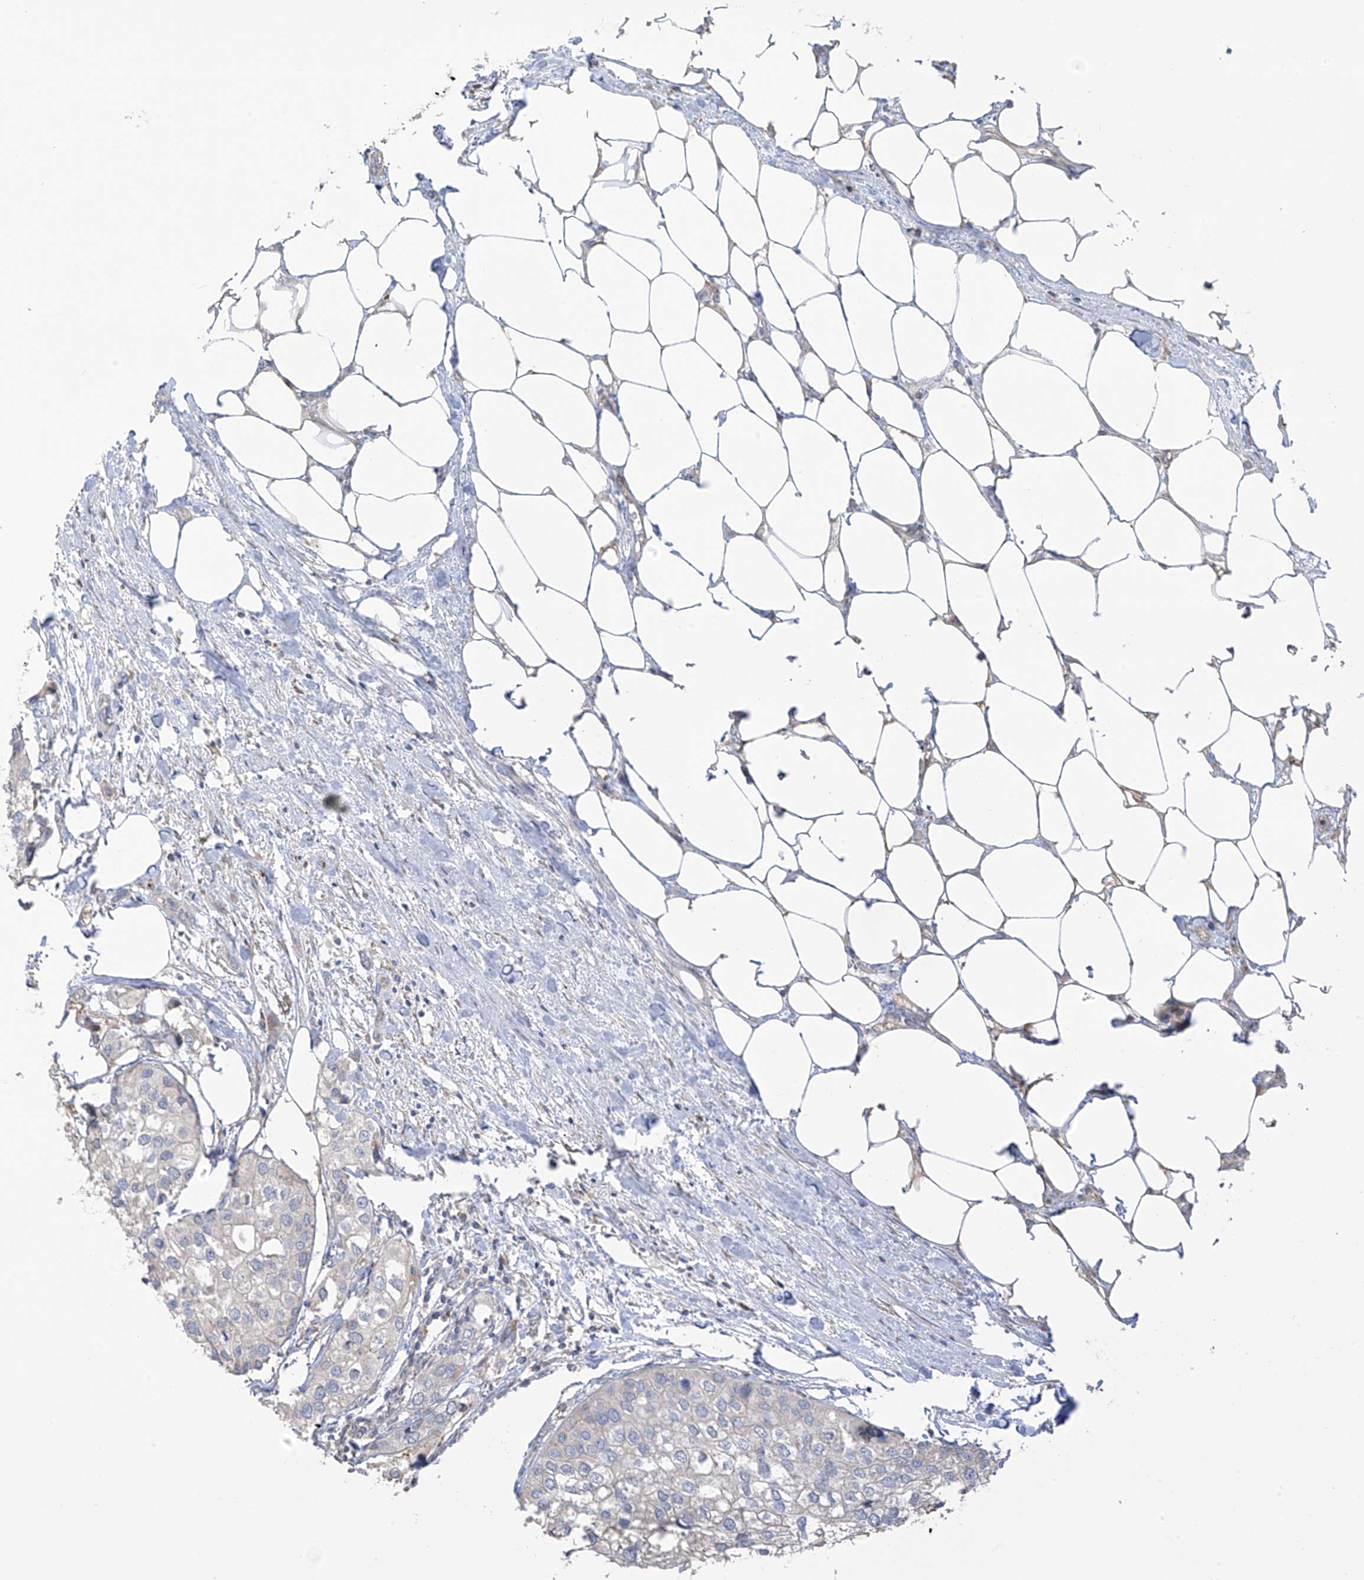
{"staining": {"intensity": "negative", "quantity": "none", "location": "none"}, "tissue": "urothelial cancer", "cell_type": "Tumor cells", "image_type": "cancer", "snomed": [{"axis": "morphology", "description": "Urothelial carcinoma, High grade"}, {"axis": "topography", "description": "Urinary bladder"}], "caption": "A photomicrograph of urothelial cancer stained for a protein demonstrates no brown staining in tumor cells.", "gene": "ZNF641", "patient": {"sex": "male", "age": 64}}